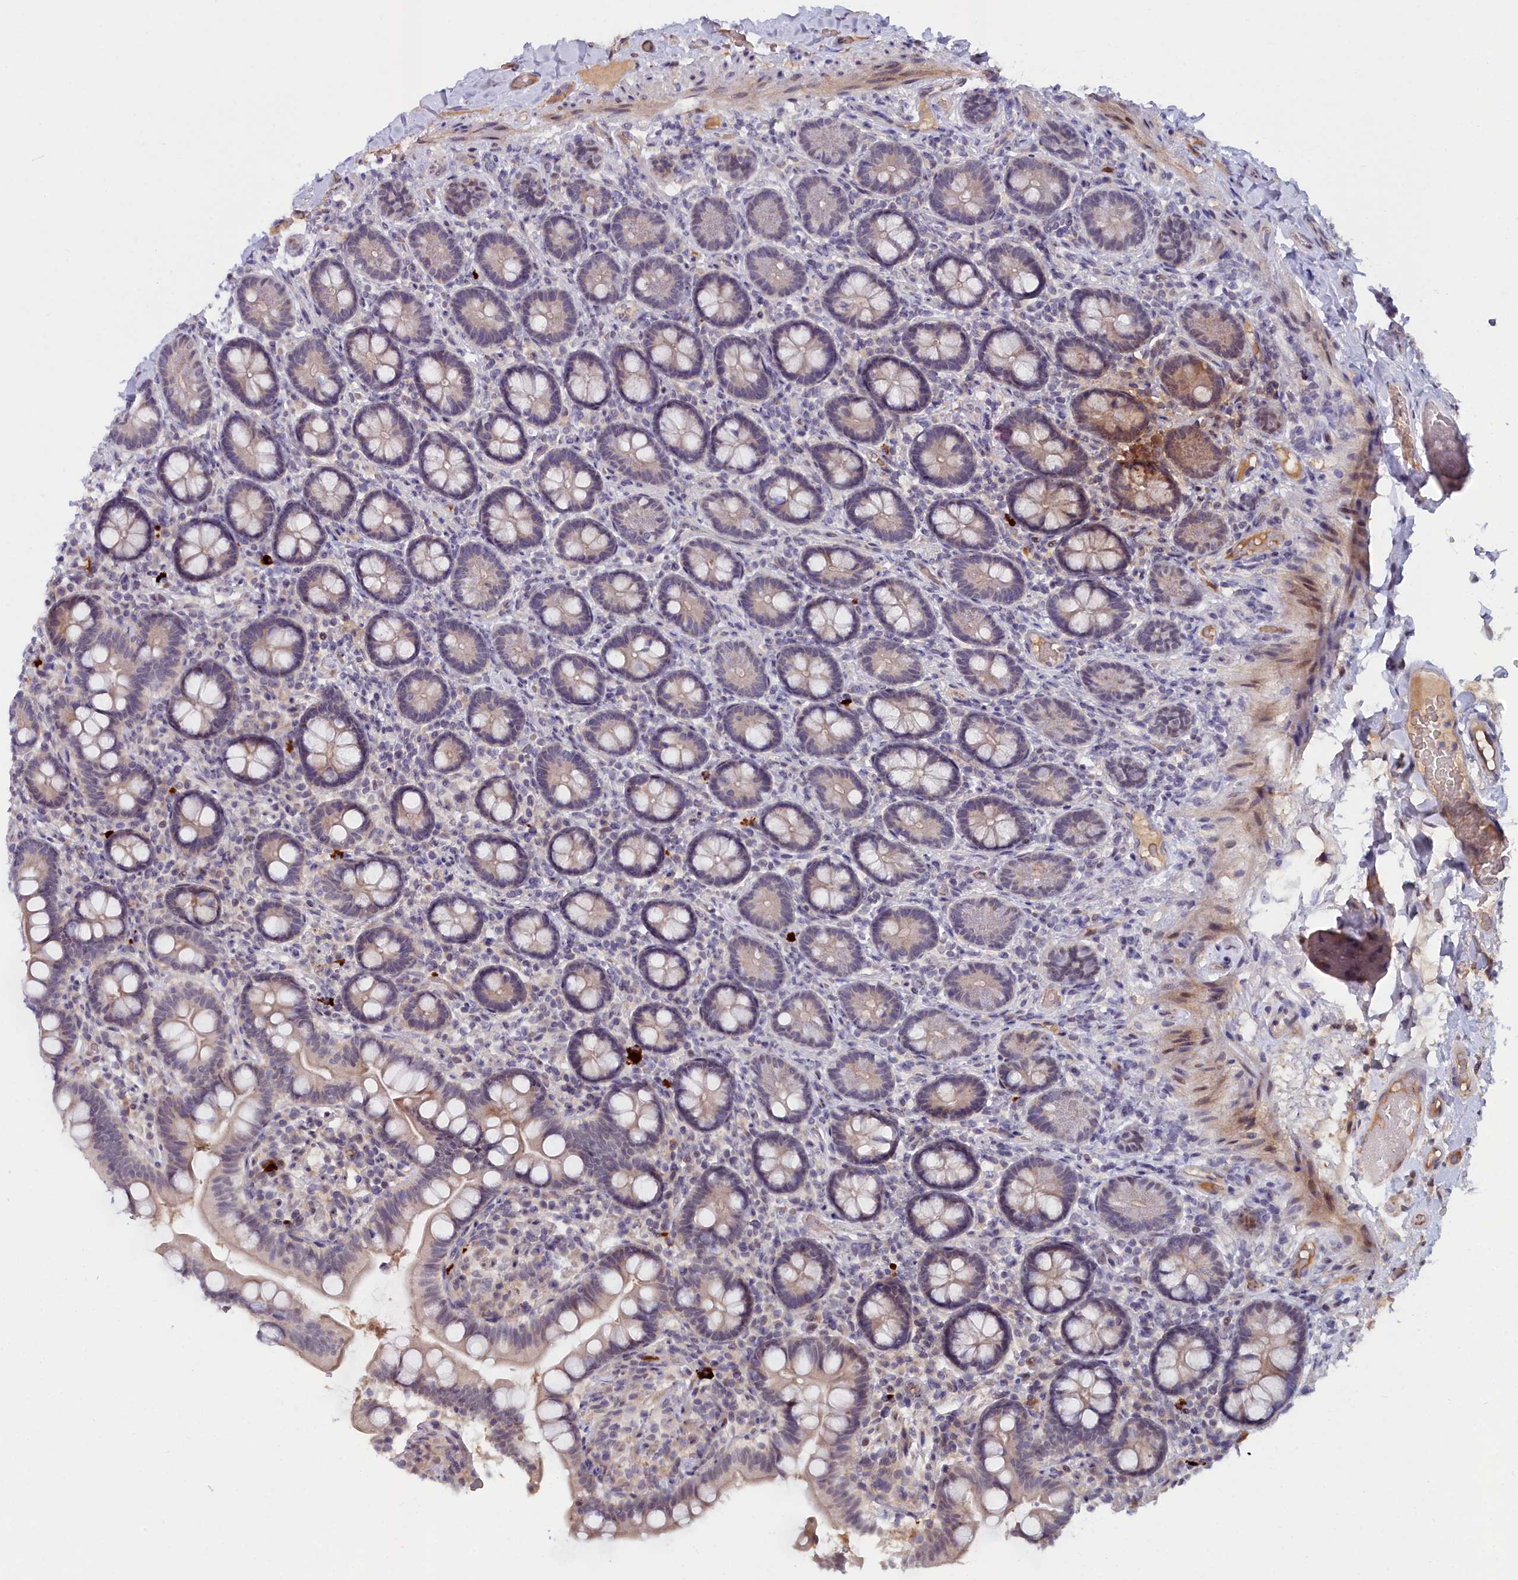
{"staining": {"intensity": "moderate", "quantity": "<25%", "location": "cytoplasmic/membranous"}, "tissue": "small intestine", "cell_type": "Glandular cells", "image_type": "normal", "snomed": [{"axis": "morphology", "description": "Normal tissue, NOS"}, {"axis": "topography", "description": "Small intestine"}], "caption": "High-magnification brightfield microscopy of unremarkable small intestine stained with DAB (brown) and counterstained with hematoxylin (blue). glandular cells exhibit moderate cytoplasmic/membranous positivity is seen in approximately<25% of cells.", "gene": "KCTD18", "patient": {"sex": "female", "age": 64}}